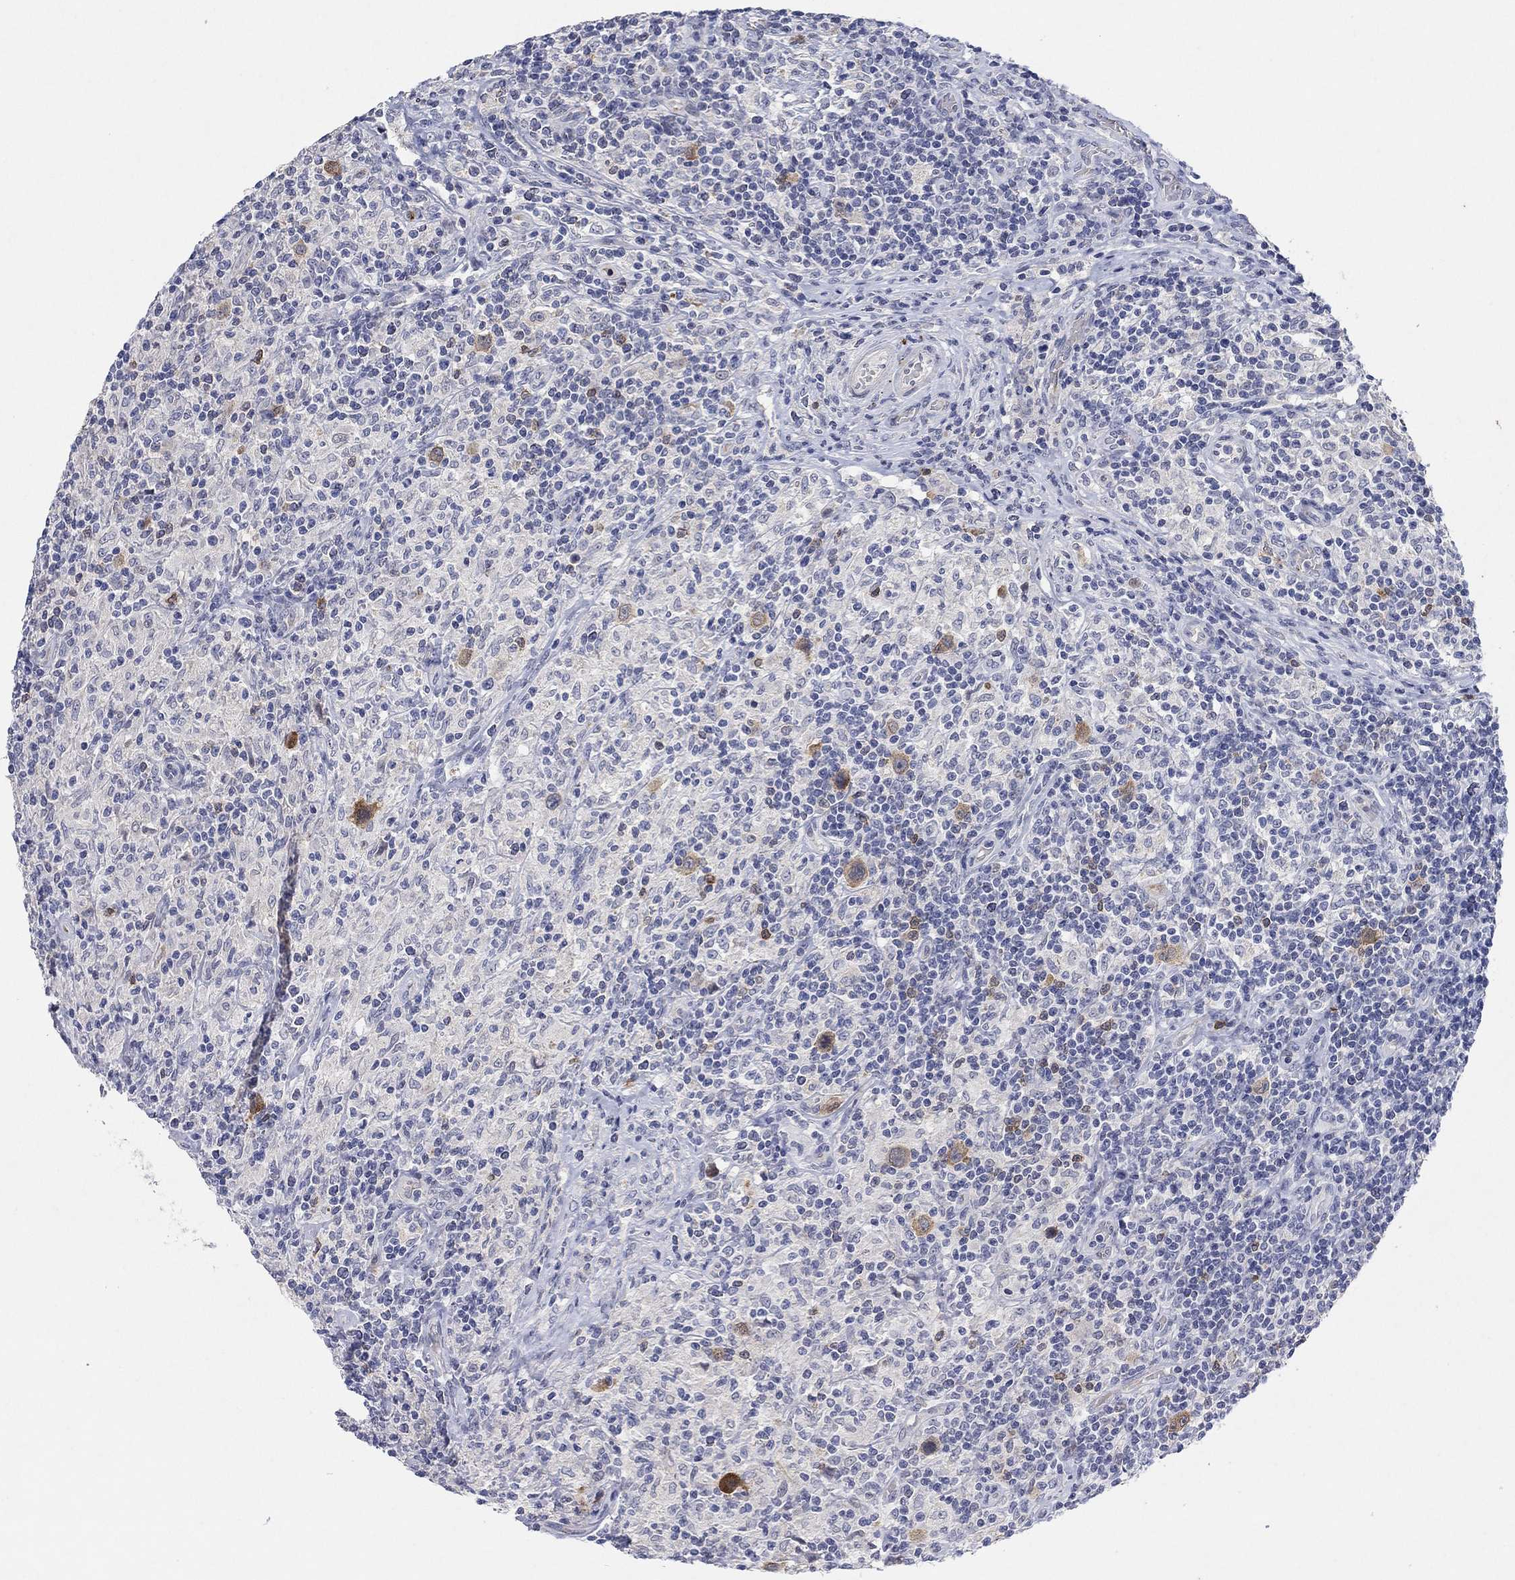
{"staining": {"intensity": "negative", "quantity": "none", "location": "none"}, "tissue": "lymphoma", "cell_type": "Tumor cells", "image_type": "cancer", "snomed": [{"axis": "morphology", "description": "Hodgkin's disease, NOS"}, {"axis": "topography", "description": "Lymph node"}], "caption": "Immunohistochemistry (IHC) of human Hodgkin's disease shows no staining in tumor cells.", "gene": "VAT1L", "patient": {"sex": "male", "age": 70}}